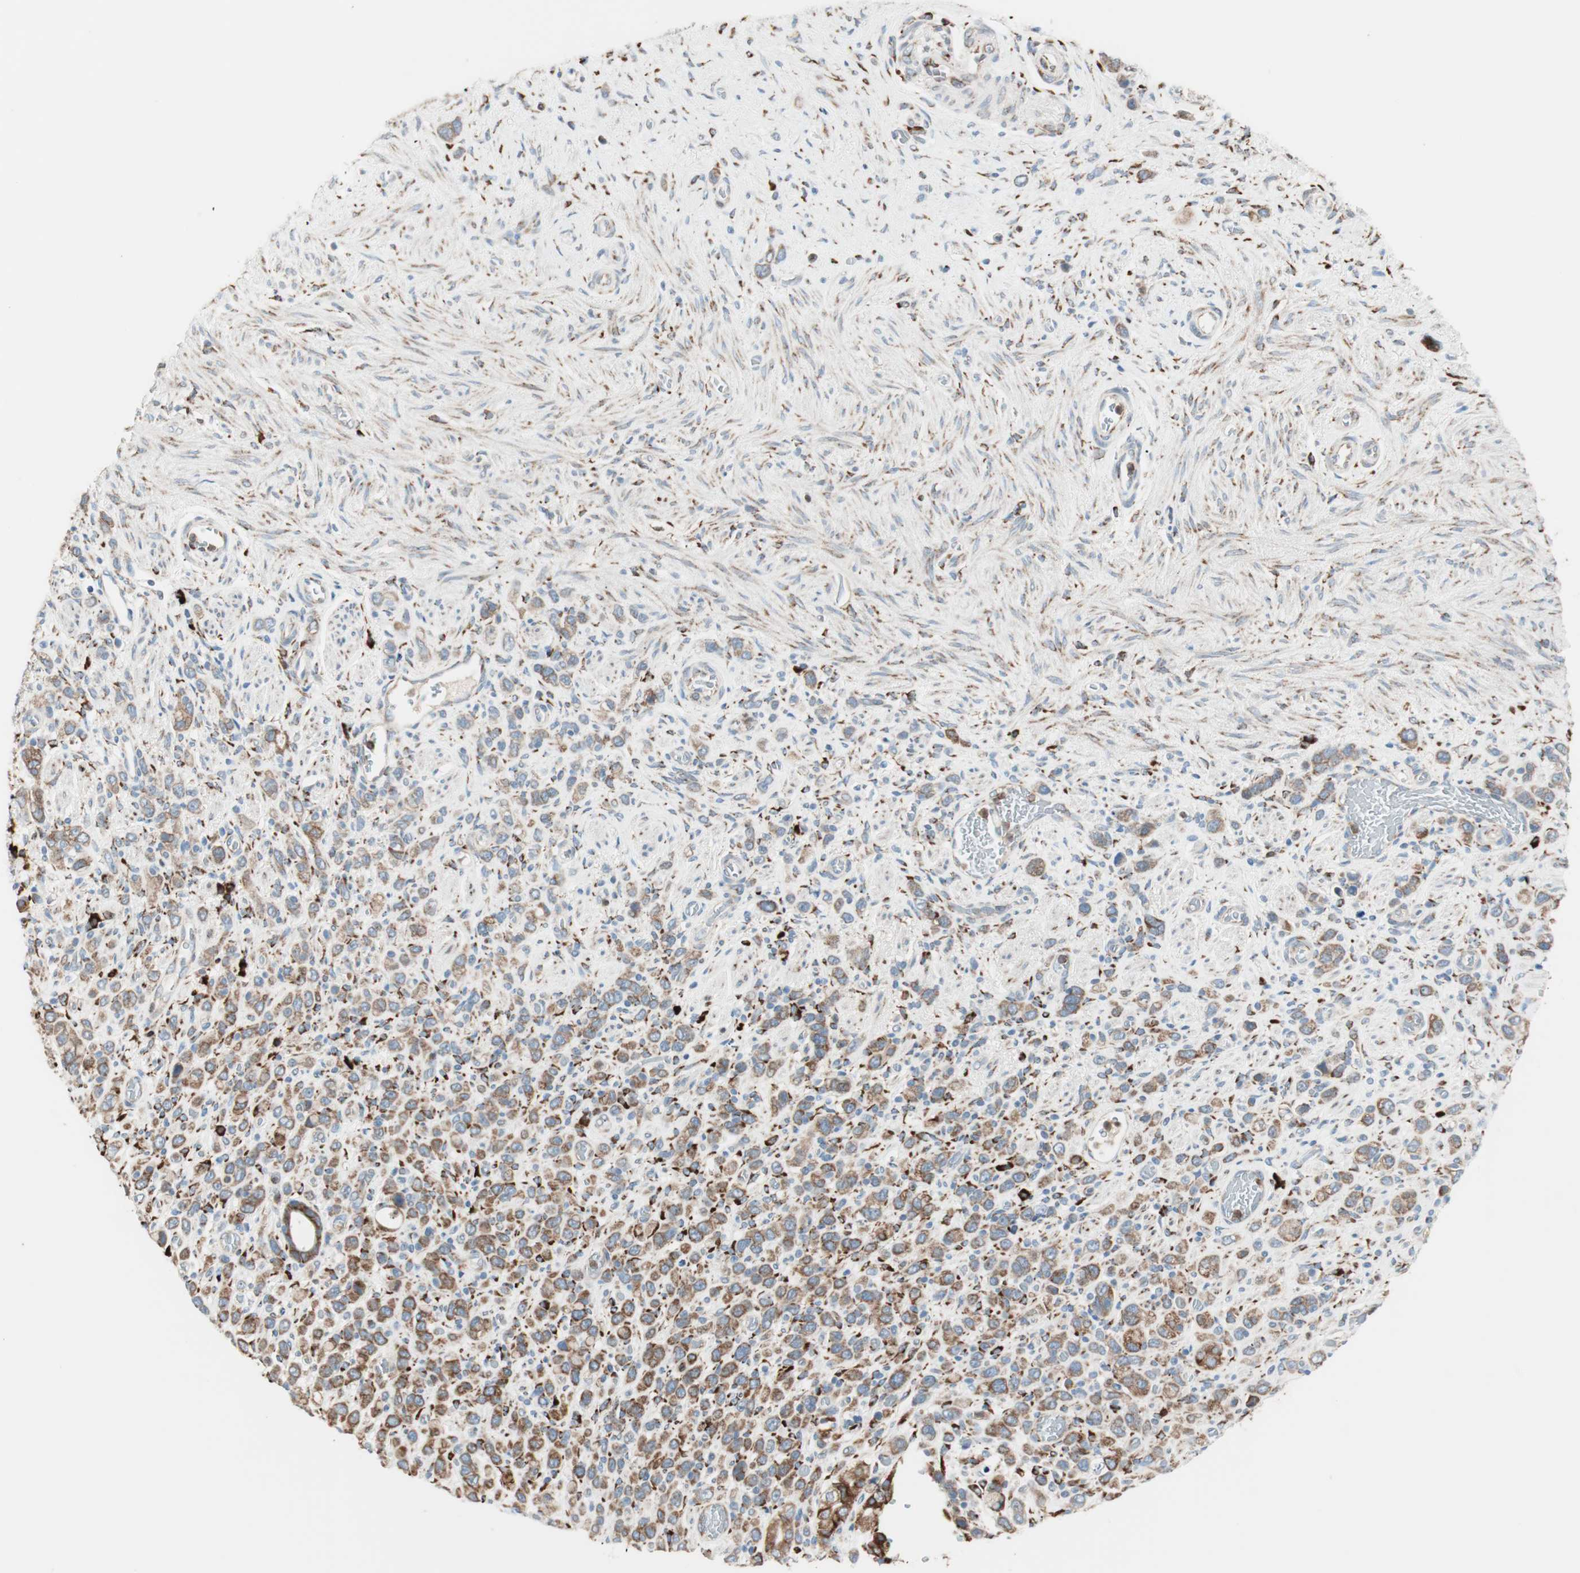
{"staining": {"intensity": "moderate", "quantity": ">75%", "location": "cytoplasmic/membranous"}, "tissue": "stomach cancer", "cell_type": "Tumor cells", "image_type": "cancer", "snomed": [{"axis": "morphology", "description": "Normal tissue, NOS"}, {"axis": "morphology", "description": "Adenocarcinoma, NOS"}, {"axis": "morphology", "description": "Adenocarcinoma, High grade"}, {"axis": "topography", "description": "Stomach, upper"}, {"axis": "topography", "description": "Stomach"}], "caption": "Human stomach cancer stained with a protein marker reveals moderate staining in tumor cells.", "gene": "P4HTM", "patient": {"sex": "female", "age": 65}}